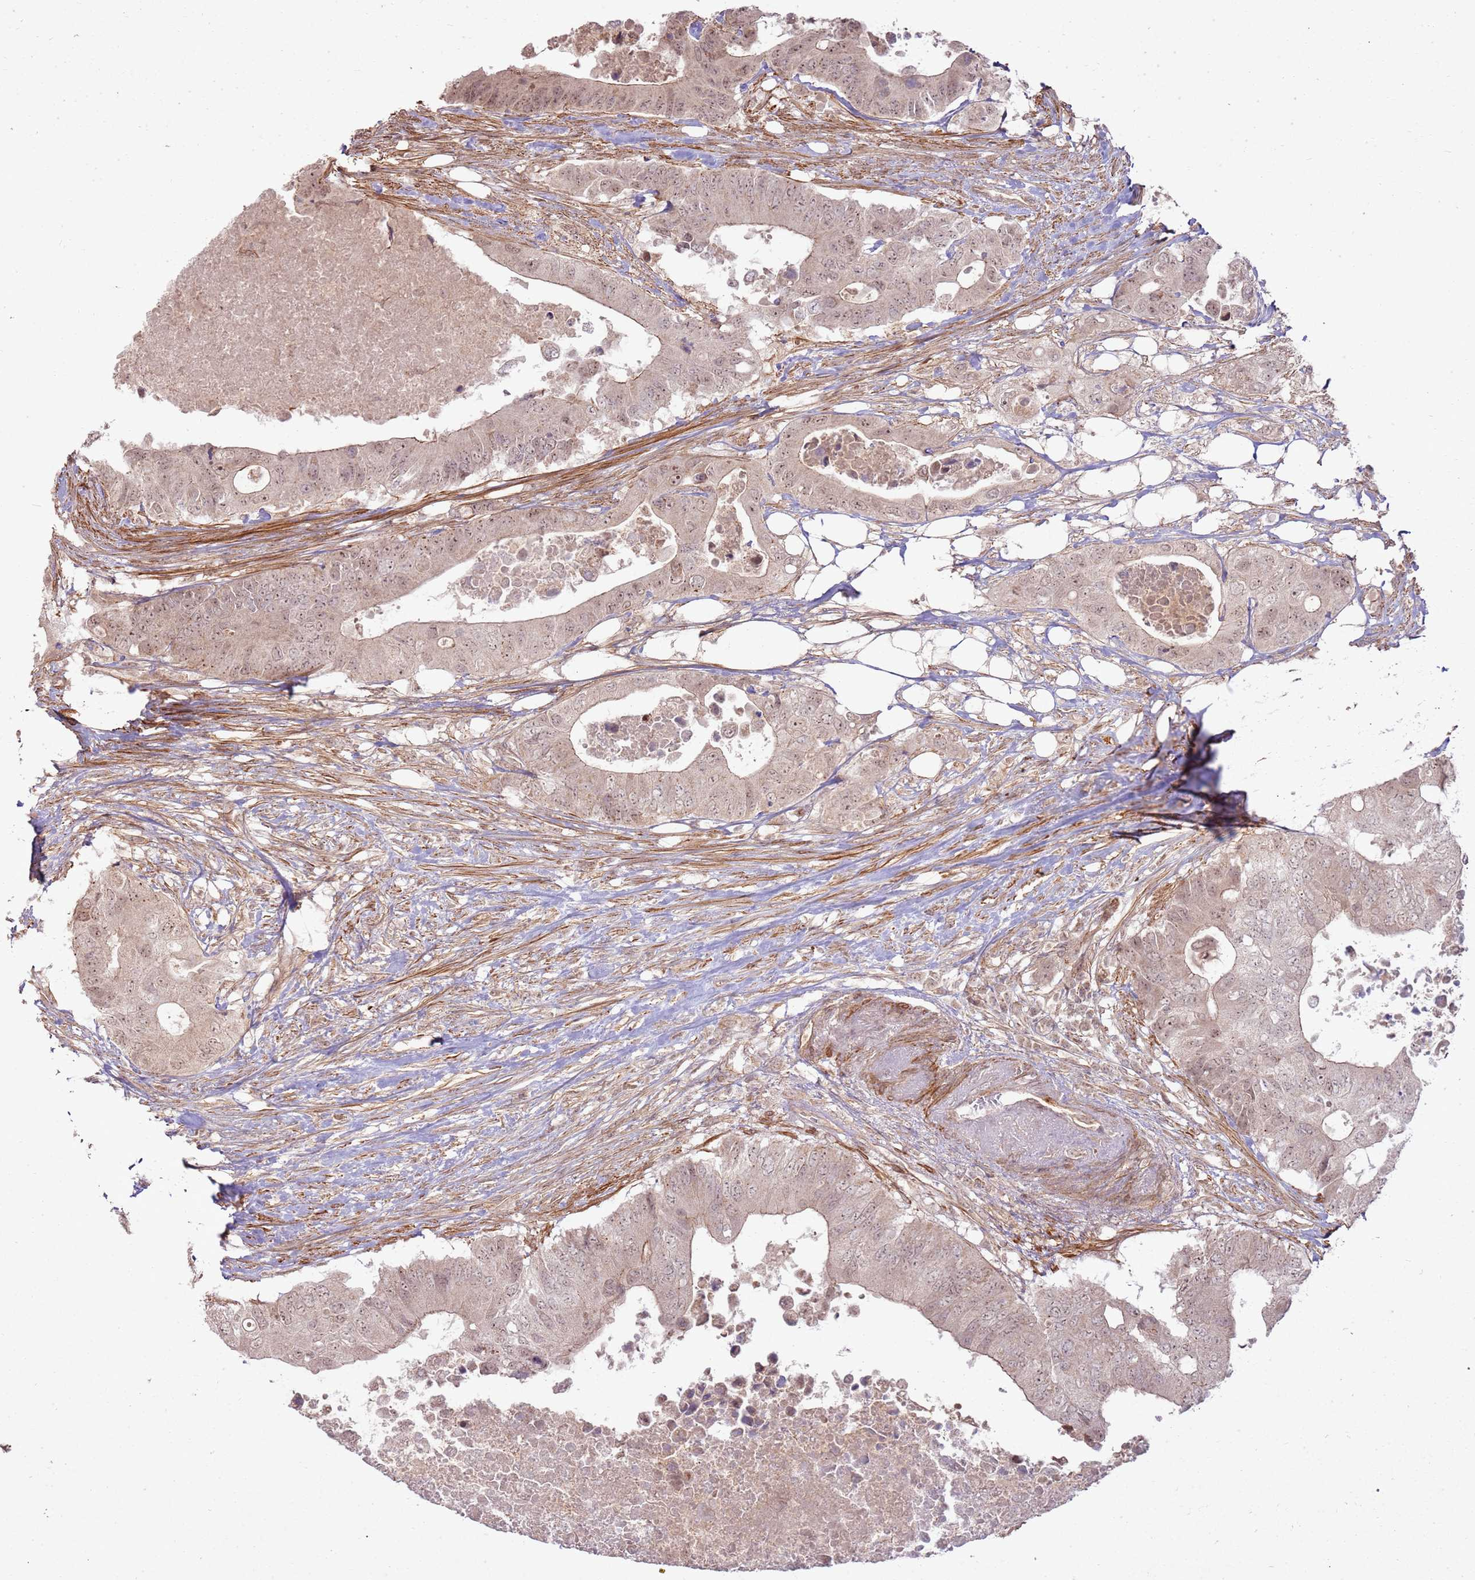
{"staining": {"intensity": "weak", "quantity": ">75%", "location": "cytoplasmic/membranous,nuclear"}, "tissue": "colorectal cancer", "cell_type": "Tumor cells", "image_type": "cancer", "snomed": [{"axis": "morphology", "description": "Adenocarcinoma, NOS"}, {"axis": "topography", "description": "Colon"}], "caption": "The immunohistochemical stain shows weak cytoplasmic/membranous and nuclear staining in tumor cells of colorectal cancer tissue.", "gene": "ZNF623", "patient": {"sex": "male", "age": 71}}